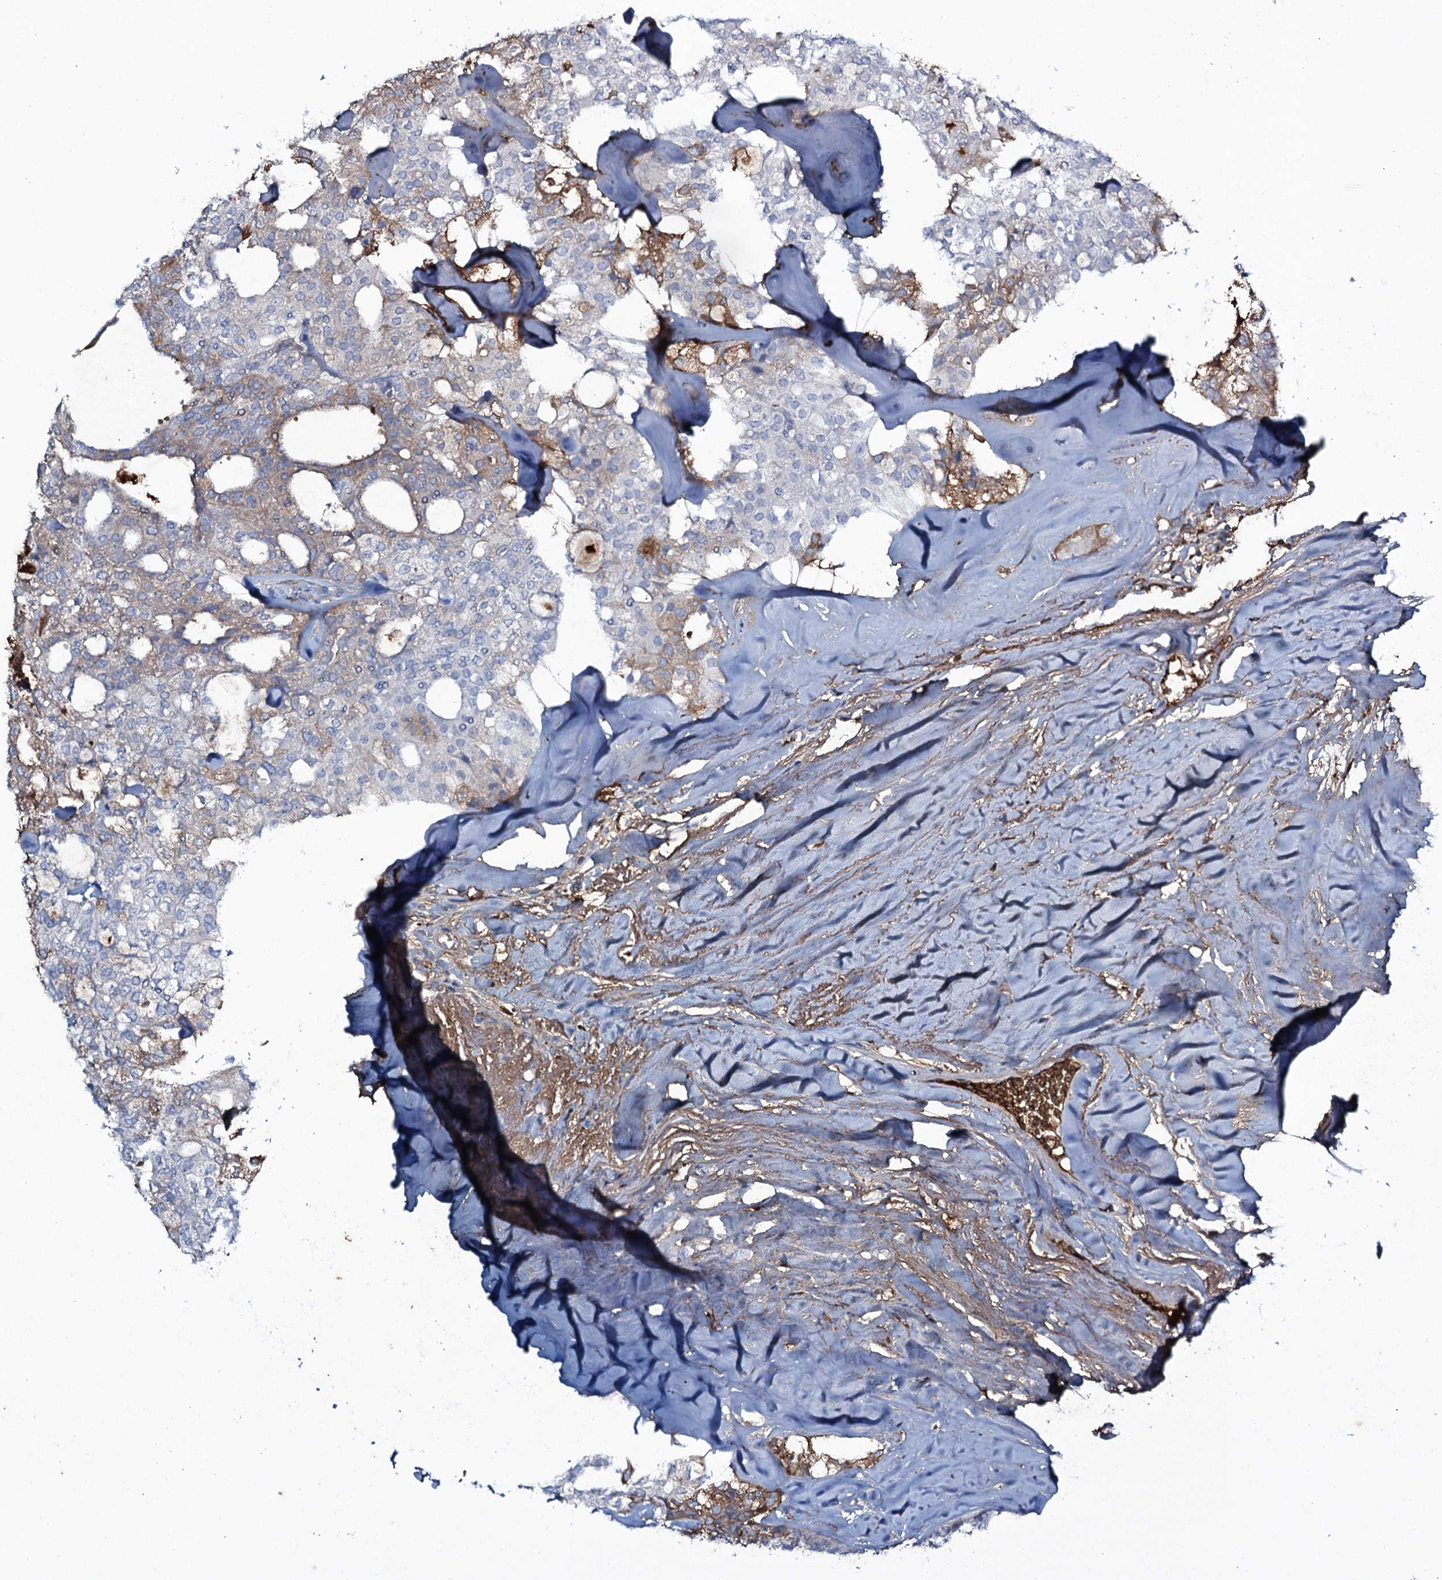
{"staining": {"intensity": "moderate", "quantity": "25%-75%", "location": "cytoplasmic/membranous"}, "tissue": "thyroid cancer", "cell_type": "Tumor cells", "image_type": "cancer", "snomed": [{"axis": "morphology", "description": "Follicular adenoma carcinoma, NOS"}, {"axis": "topography", "description": "Thyroid gland"}], "caption": "Thyroid cancer (follicular adenoma carcinoma) stained with immunohistochemistry reveals moderate cytoplasmic/membranous staining in approximately 25%-75% of tumor cells.", "gene": "EDN1", "patient": {"sex": "male", "age": 75}}